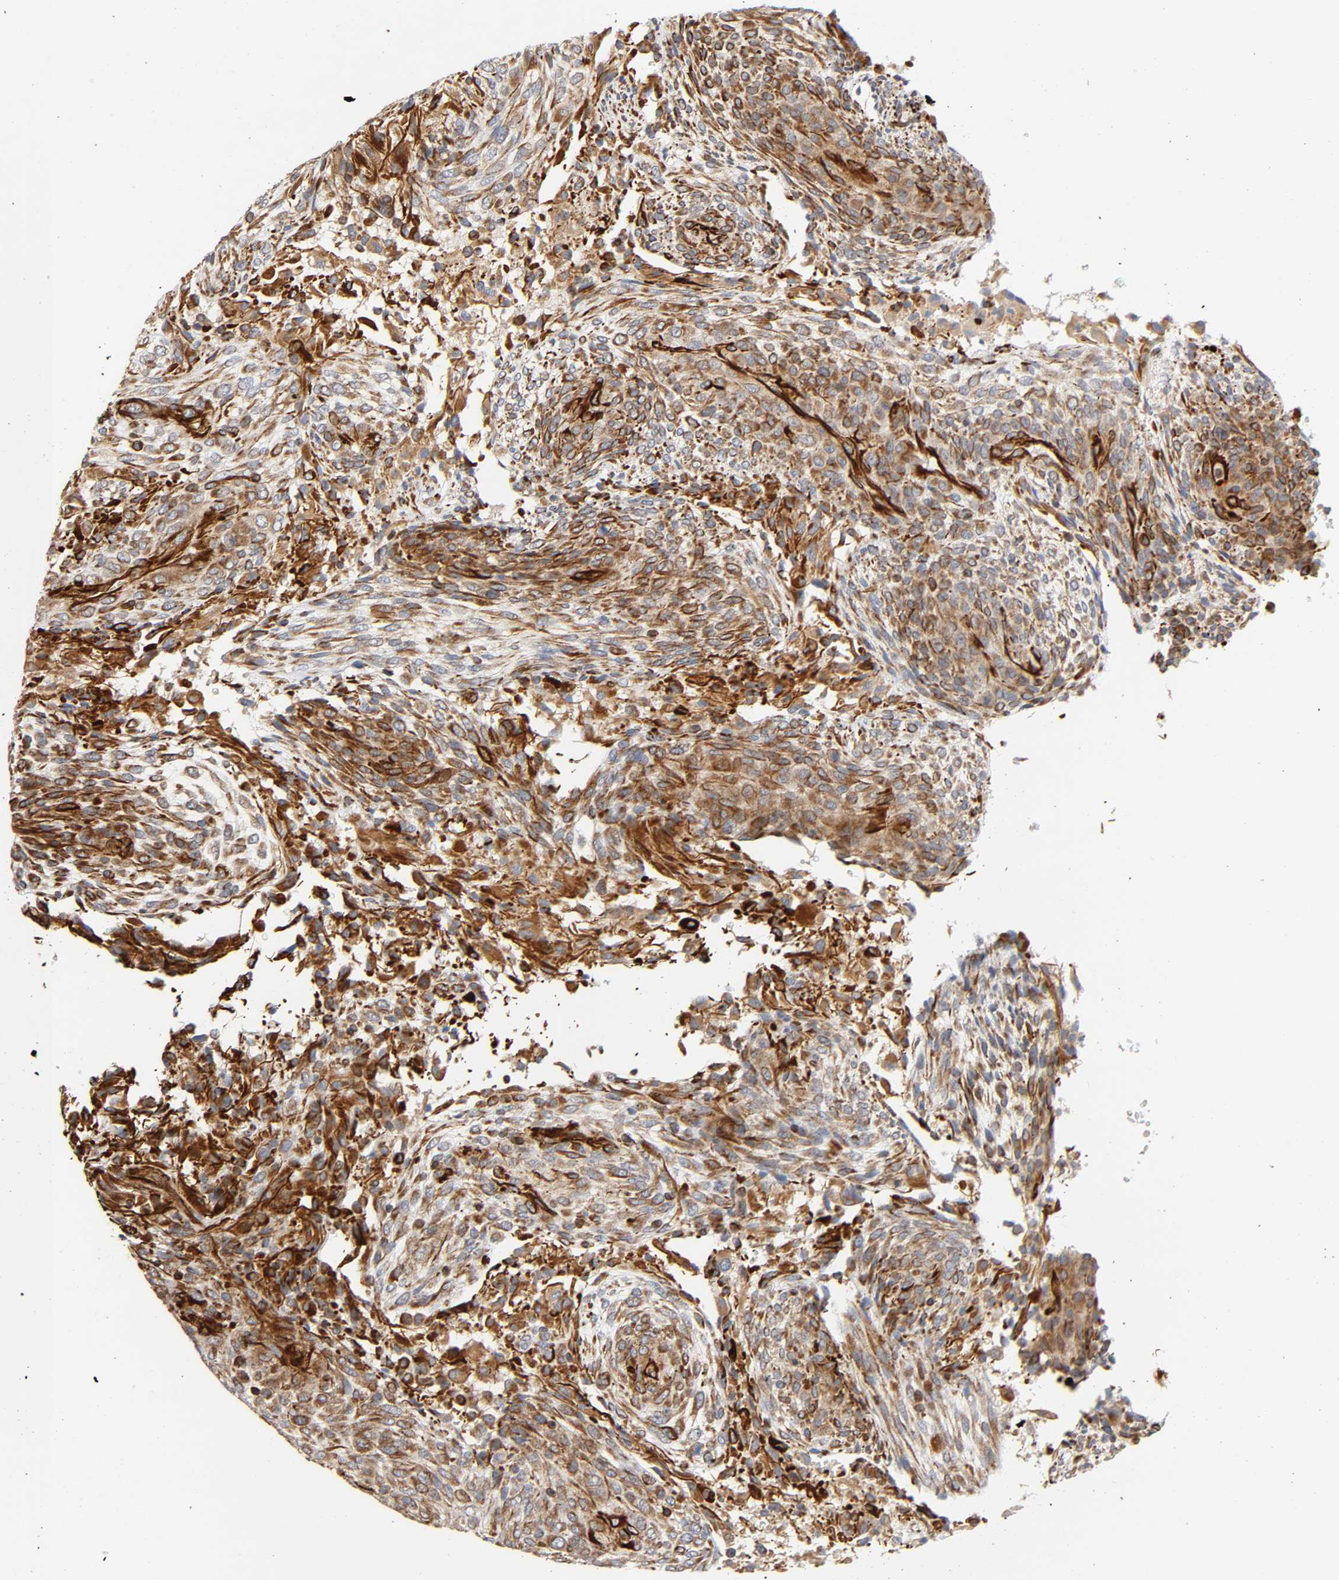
{"staining": {"intensity": "strong", "quantity": ">75%", "location": "cytoplasmic/membranous"}, "tissue": "glioma", "cell_type": "Tumor cells", "image_type": "cancer", "snomed": [{"axis": "morphology", "description": "Glioma, malignant, High grade"}, {"axis": "topography", "description": "Cerebral cortex"}], "caption": "DAB (3,3'-diaminobenzidine) immunohistochemical staining of high-grade glioma (malignant) shows strong cytoplasmic/membranous protein expression in about >75% of tumor cells. (brown staining indicates protein expression, while blue staining denotes nuclei).", "gene": "FAM118A", "patient": {"sex": "female", "age": 55}}